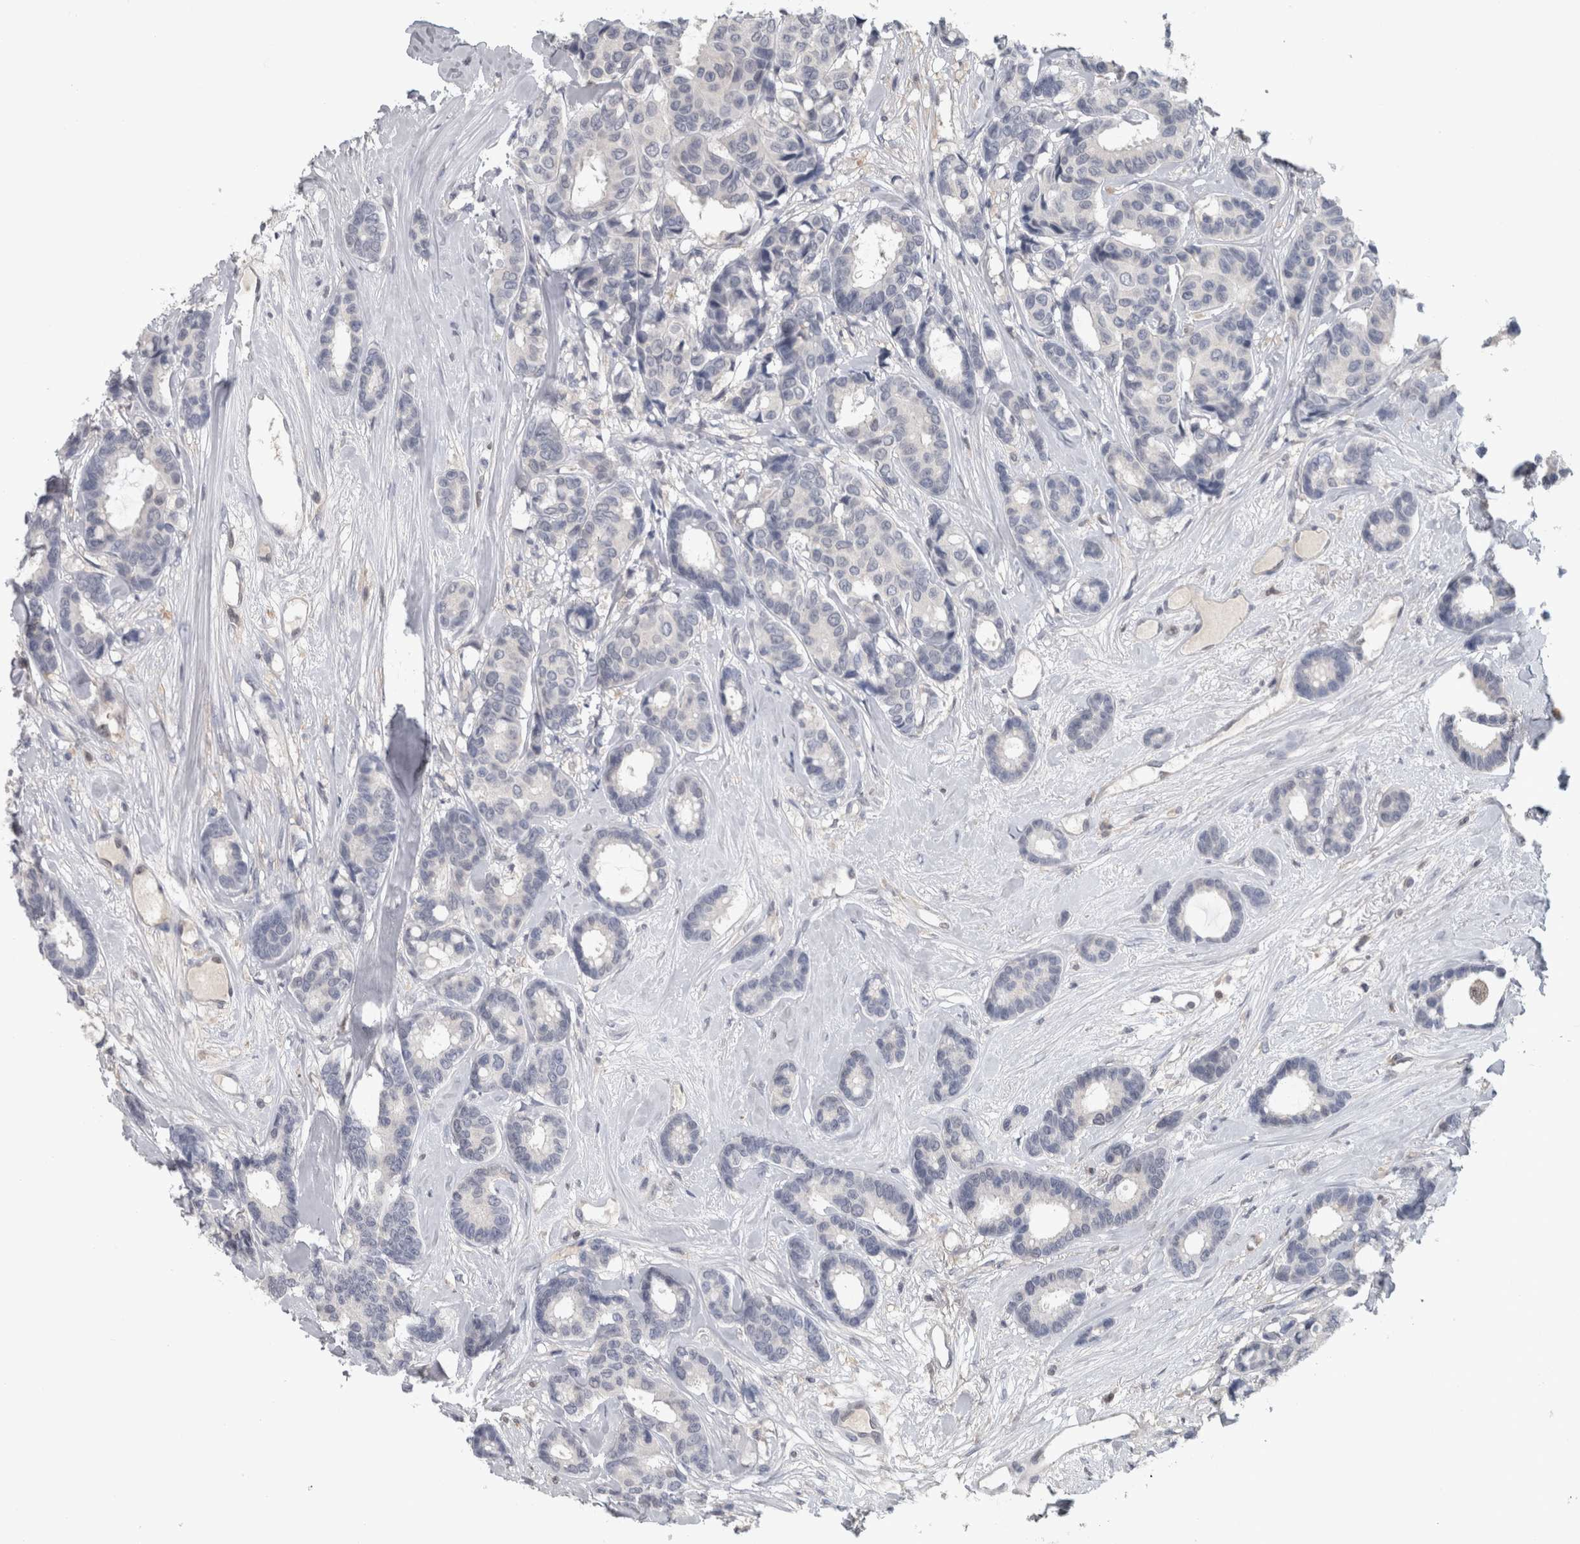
{"staining": {"intensity": "negative", "quantity": "none", "location": "none"}, "tissue": "breast cancer", "cell_type": "Tumor cells", "image_type": "cancer", "snomed": [{"axis": "morphology", "description": "Duct carcinoma"}, {"axis": "topography", "description": "Breast"}], "caption": "A histopathology image of breast cancer (invasive ductal carcinoma) stained for a protein reveals no brown staining in tumor cells.", "gene": "NAPRT", "patient": {"sex": "female", "age": 87}}